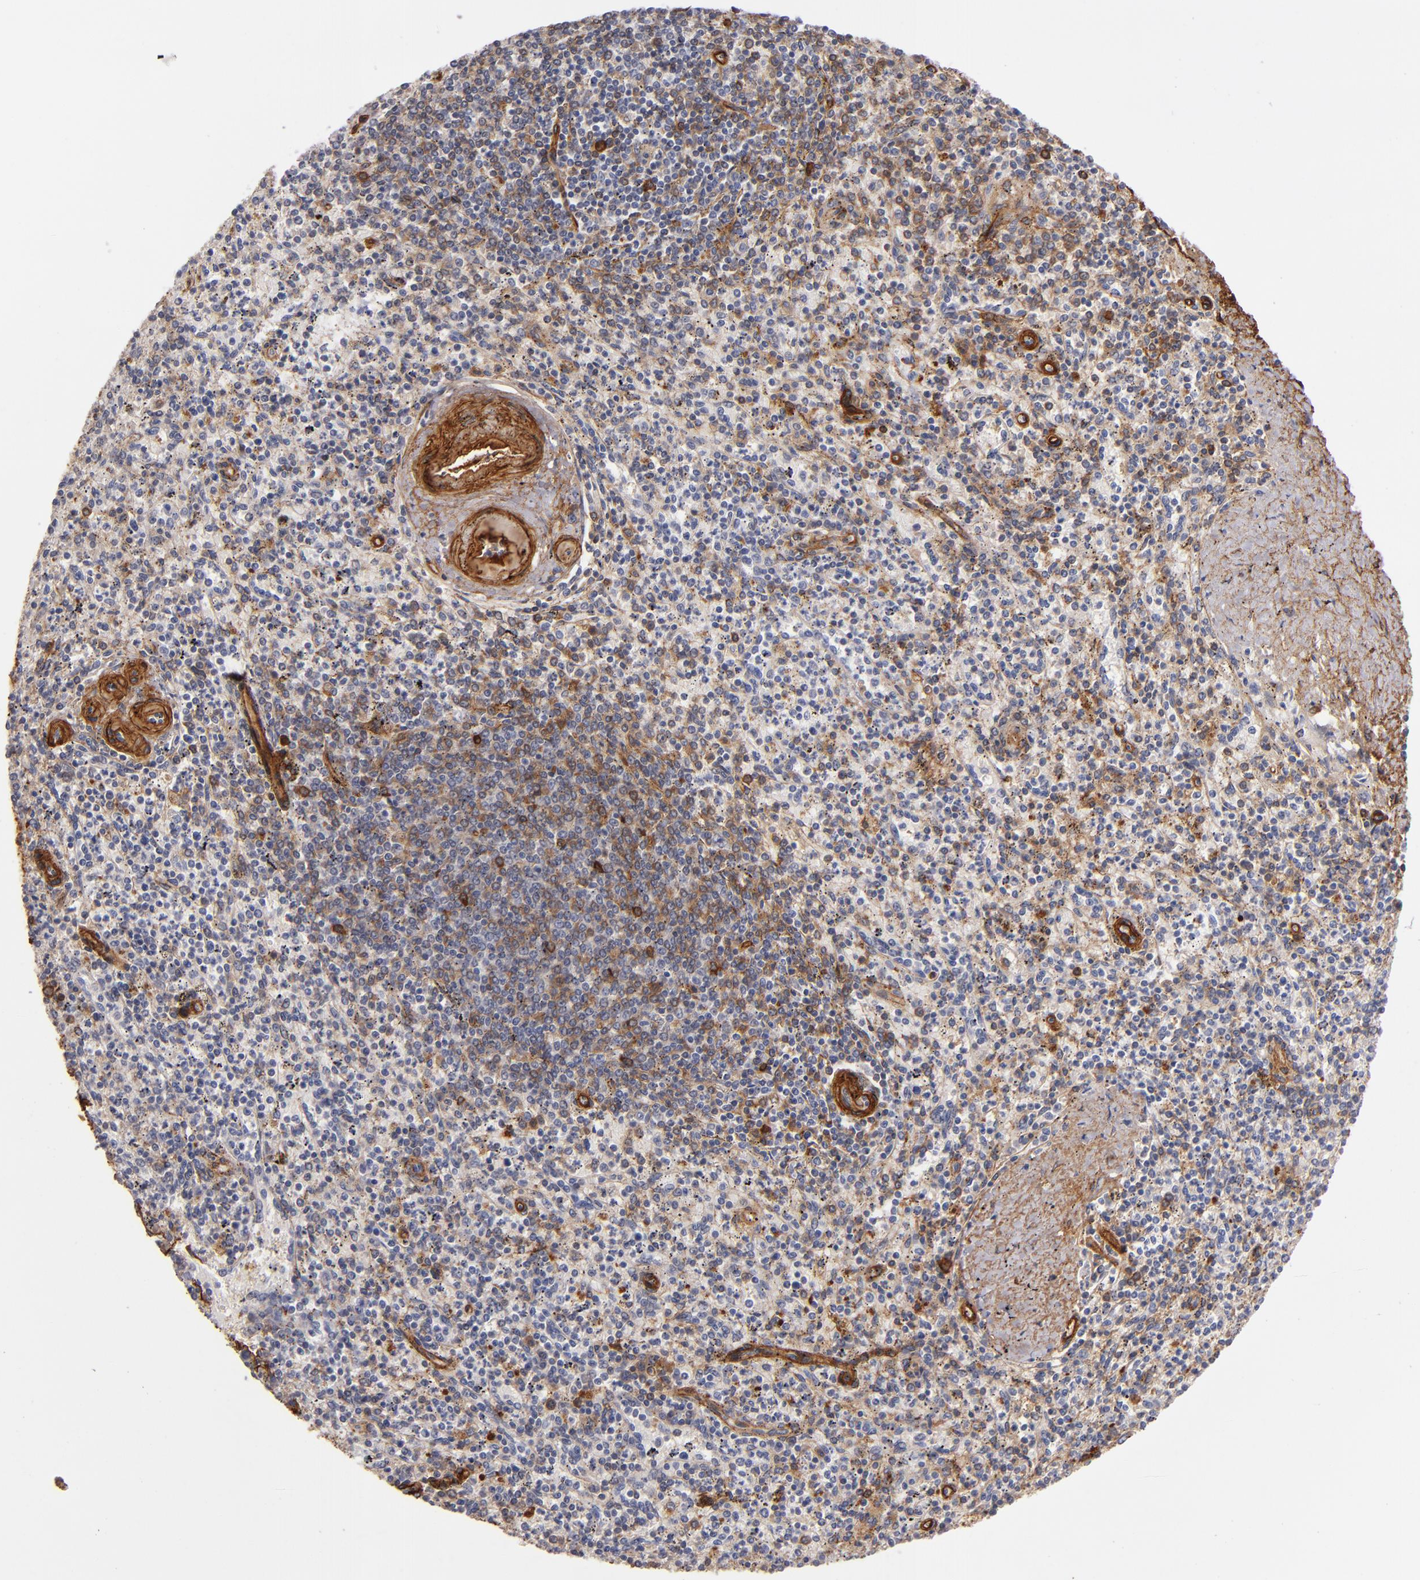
{"staining": {"intensity": "weak", "quantity": "25%-75%", "location": "cytoplasmic/membranous"}, "tissue": "spleen", "cell_type": "Cells in red pulp", "image_type": "normal", "snomed": [{"axis": "morphology", "description": "Normal tissue, NOS"}, {"axis": "topography", "description": "Spleen"}], "caption": "DAB immunohistochemical staining of normal human spleen exhibits weak cytoplasmic/membranous protein staining in approximately 25%-75% of cells in red pulp.", "gene": "LAMC1", "patient": {"sex": "male", "age": 72}}